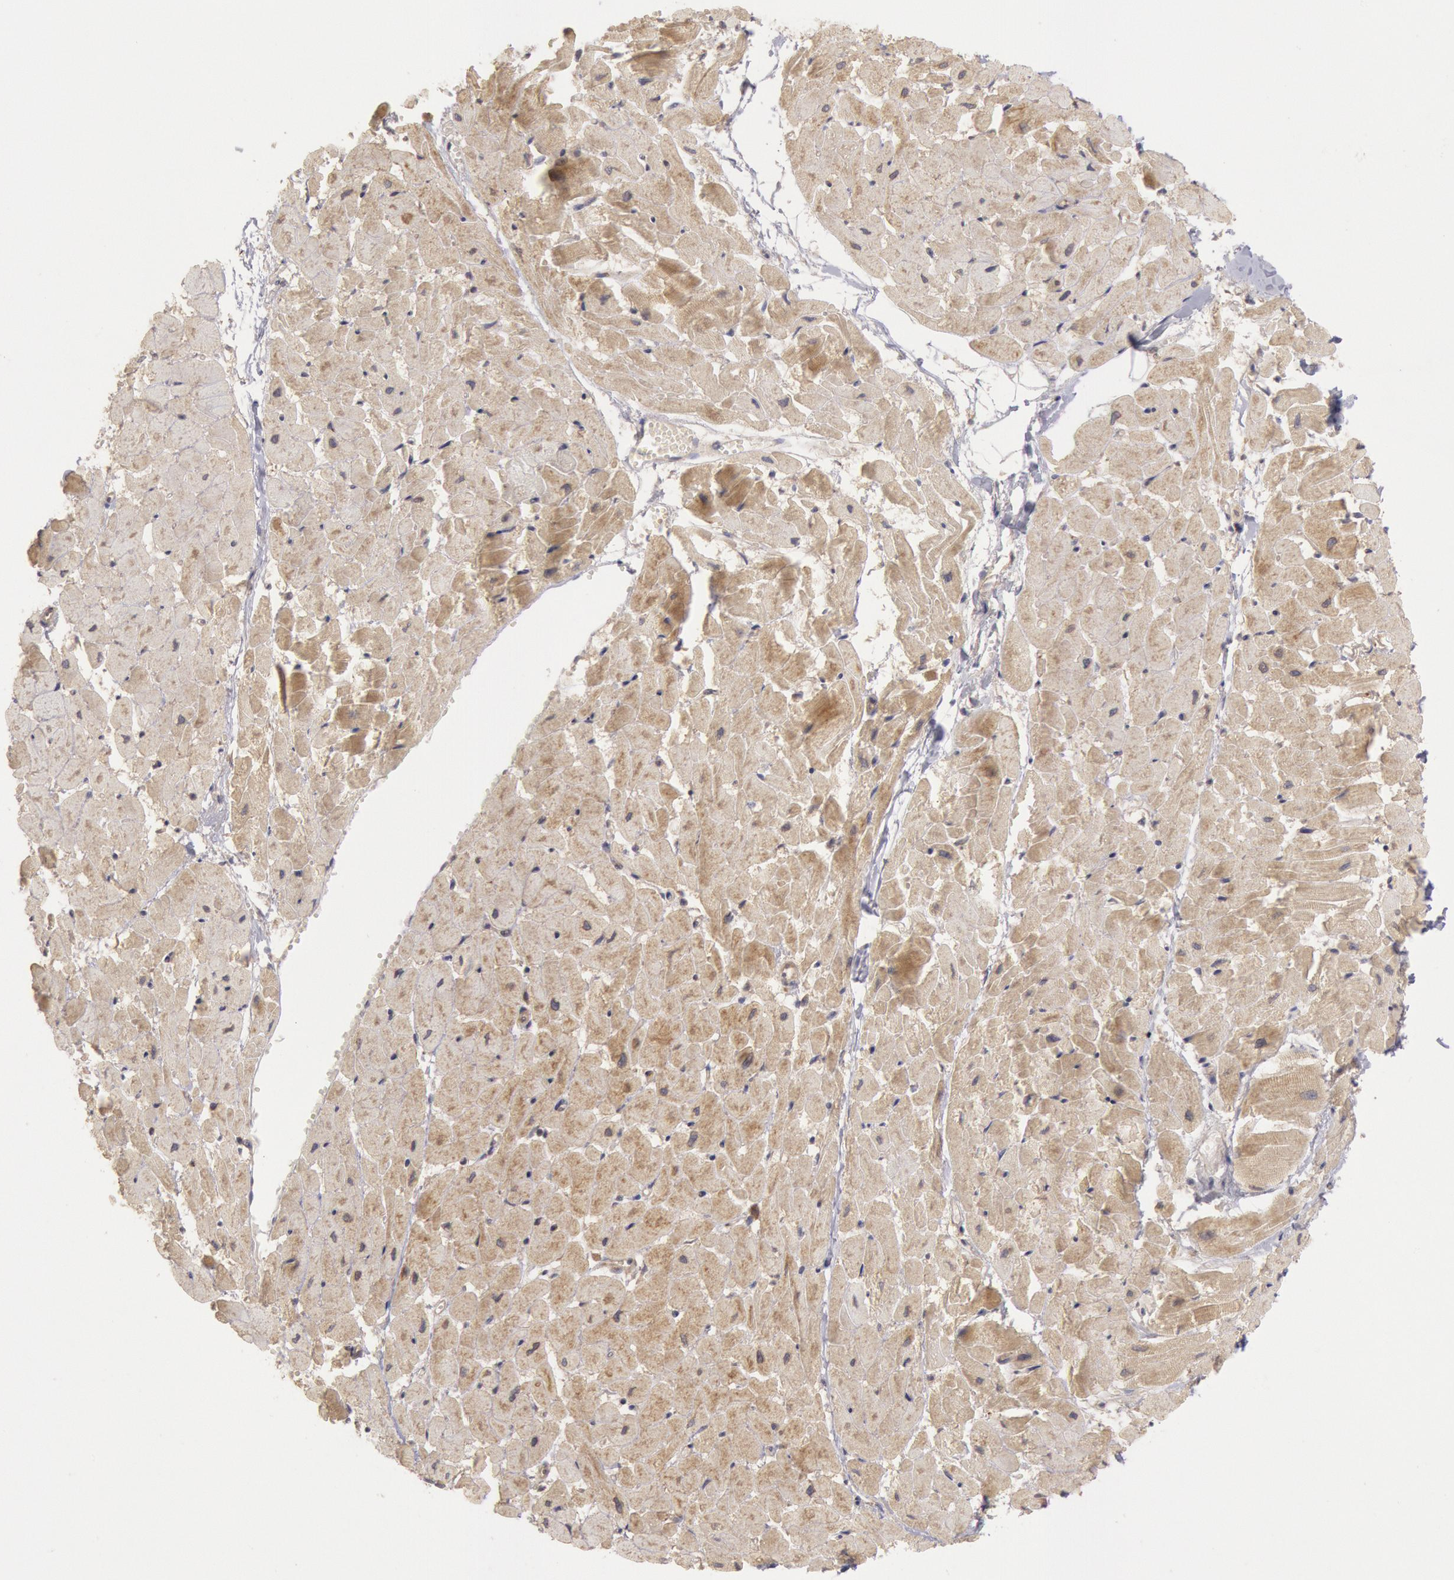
{"staining": {"intensity": "weak", "quantity": "<25%", "location": "cytoplasmic/membranous"}, "tissue": "heart muscle", "cell_type": "Cardiomyocytes", "image_type": "normal", "snomed": [{"axis": "morphology", "description": "Normal tissue, NOS"}, {"axis": "topography", "description": "Heart"}], "caption": "High magnification brightfield microscopy of normal heart muscle stained with DAB (3,3'-diaminobenzidine) (brown) and counterstained with hematoxylin (blue): cardiomyocytes show no significant positivity.", "gene": "BRAF", "patient": {"sex": "female", "age": 19}}